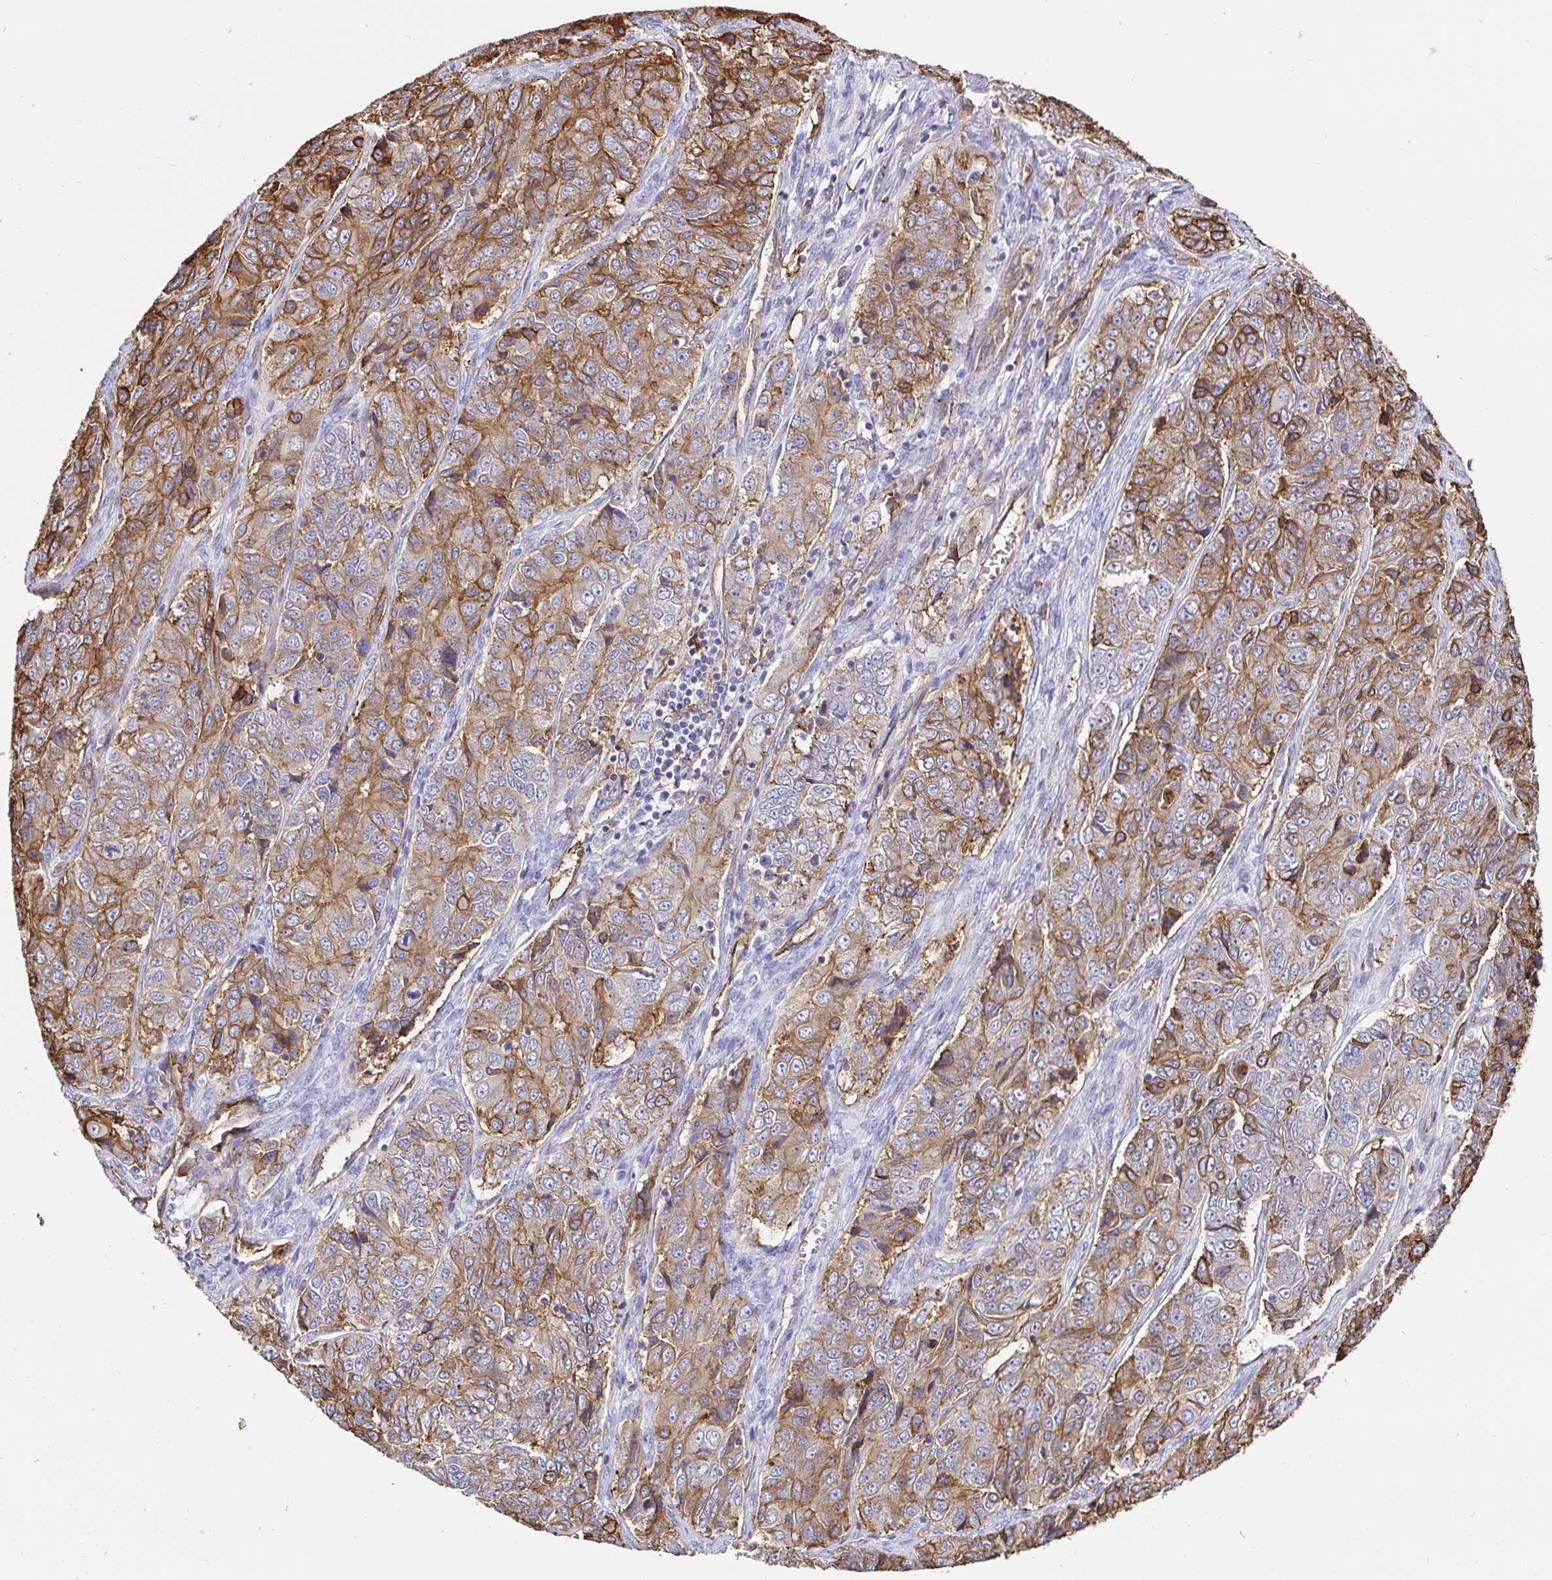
{"staining": {"intensity": "moderate", "quantity": ">75%", "location": "cytoplasmic/membranous"}, "tissue": "ovarian cancer", "cell_type": "Tumor cells", "image_type": "cancer", "snomed": [{"axis": "morphology", "description": "Carcinoma, endometroid"}, {"axis": "topography", "description": "Ovary"}], "caption": "DAB immunohistochemical staining of human ovarian cancer (endometroid carcinoma) demonstrates moderate cytoplasmic/membranous protein expression in approximately >75% of tumor cells.", "gene": "ANXA2", "patient": {"sex": "female", "age": 51}}